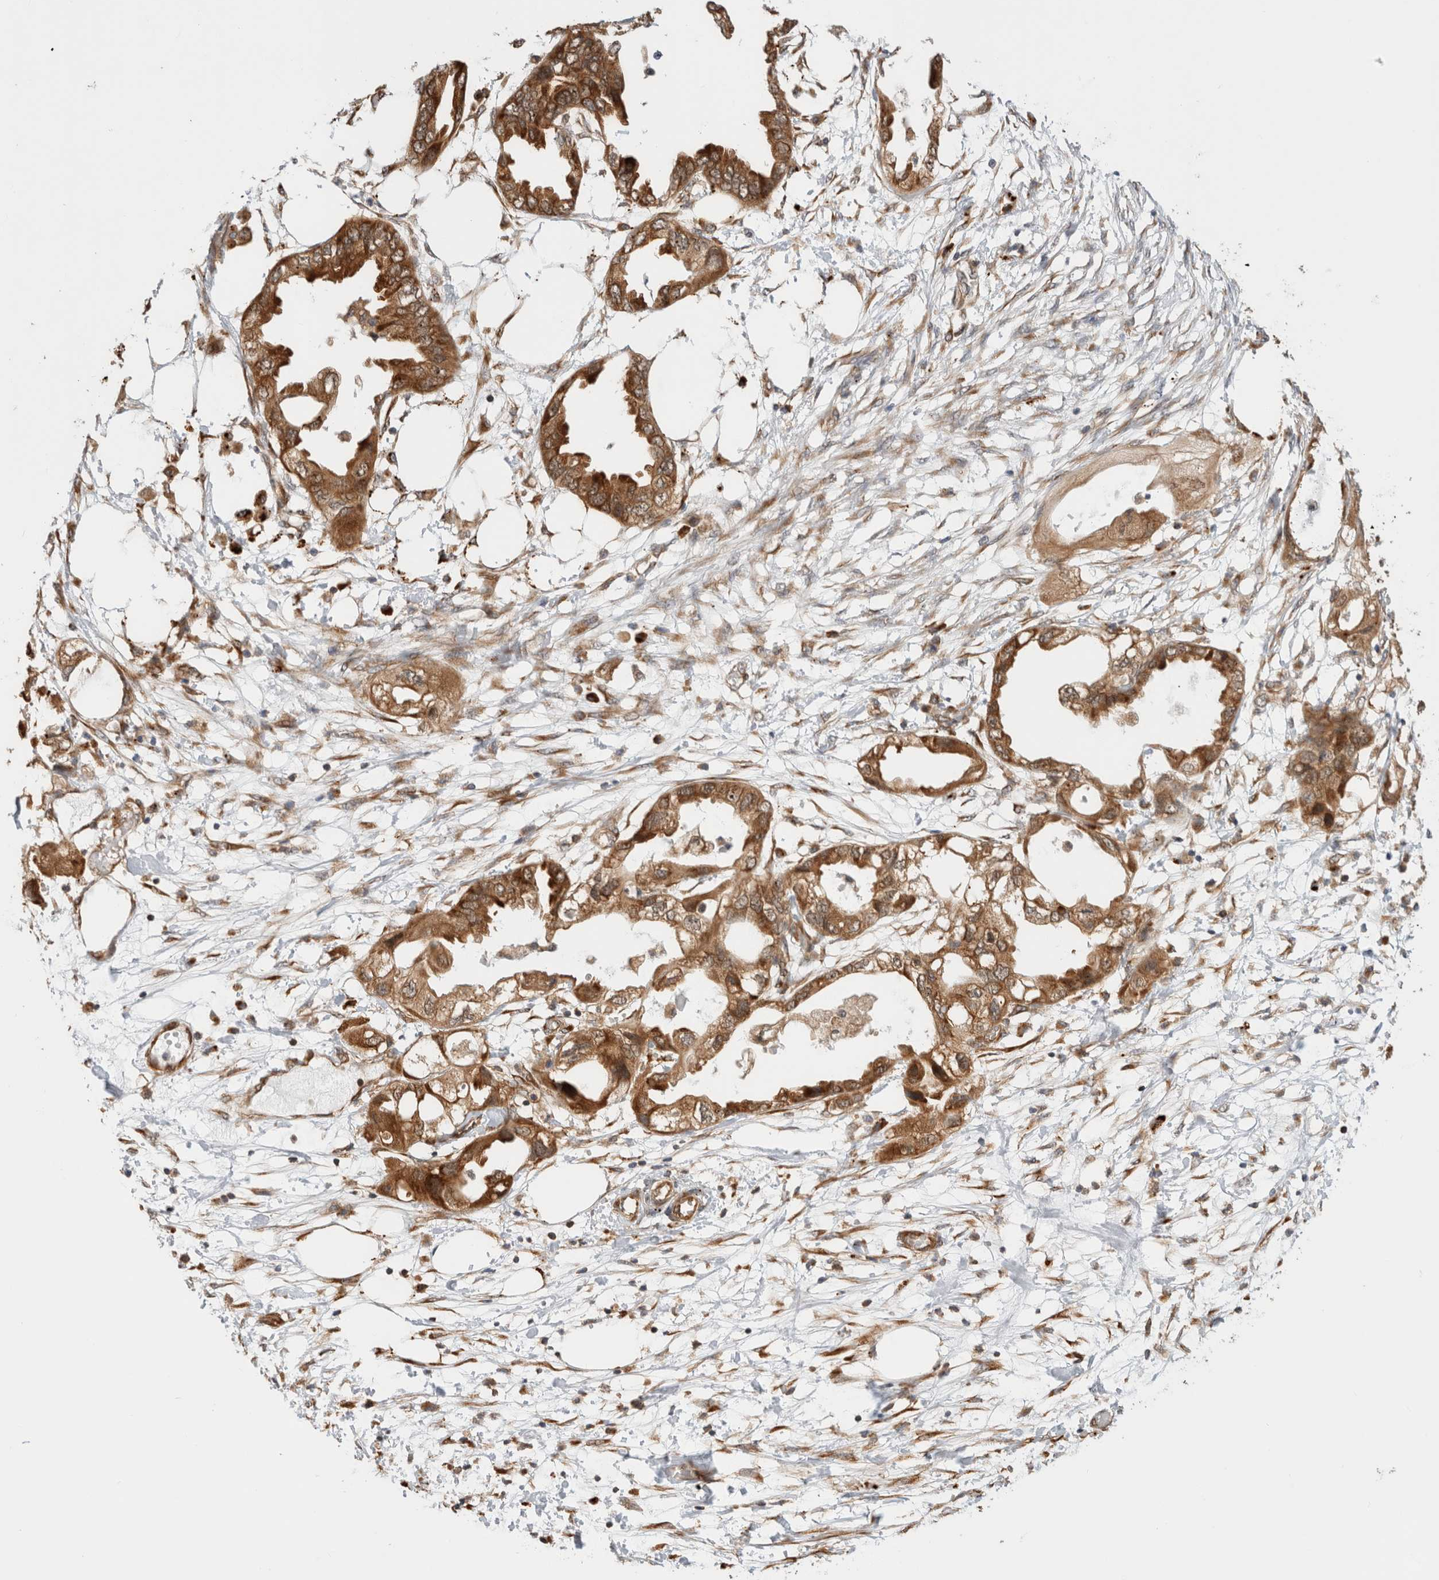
{"staining": {"intensity": "moderate", "quantity": ">75%", "location": "cytoplasmic/membranous"}, "tissue": "endometrial cancer", "cell_type": "Tumor cells", "image_type": "cancer", "snomed": [{"axis": "morphology", "description": "Adenocarcinoma, NOS"}, {"axis": "morphology", "description": "Adenocarcinoma, metastatic, NOS"}, {"axis": "topography", "description": "Adipose tissue"}, {"axis": "topography", "description": "Endometrium"}], "caption": "IHC (DAB (3,3'-diaminobenzidine)) staining of endometrial metastatic adenocarcinoma demonstrates moderate cytoplasmic/membranous protein expression in about >75% of tumor cells.", "gene": "ACTL9", "patient": {"sex": "female", "age": 67}}